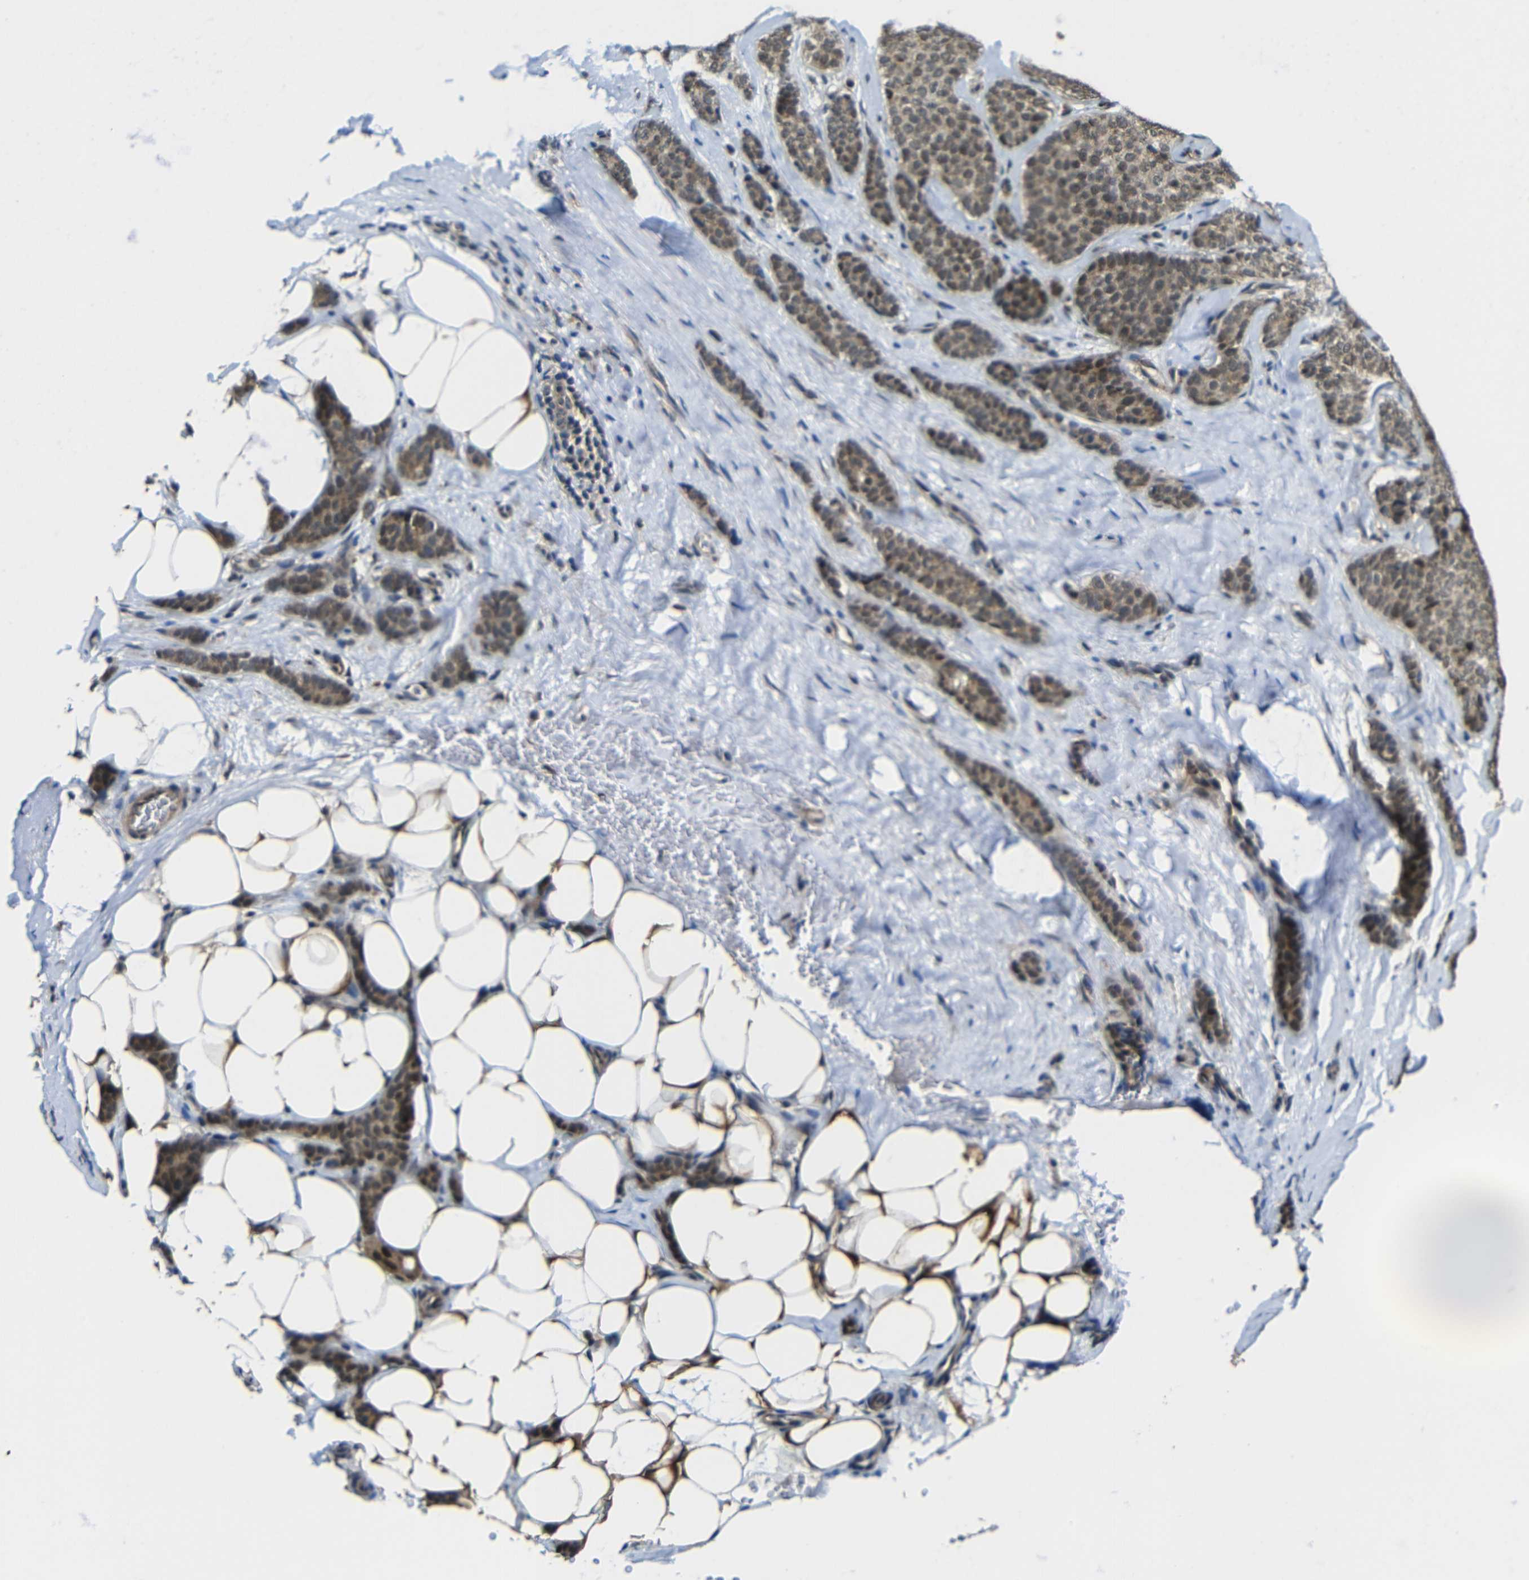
{"staining": {"intensity": "moderate", "quantity": ">75%", "location": "cytoplasmic/membranous"}, "tissue": "breast cancer", "cell_type": "Tumor cells", "image_type": "cancer", "snomed": [{"axis": "morphology", "description": "Lobular carcinoma"}, {"axis": "topography", "description": "Skin"}, {"axis": "topography", "description": "Breast"}], "caption": "The photomicrograph demonstrates staining of breast cancer (lobular carcinoma), revealing moderate cytoplasmic/membranous protein positivity (brown color) within tumor cells.", "gene": "FAM172A", "patient": {"sex": "female", "age": 46}}